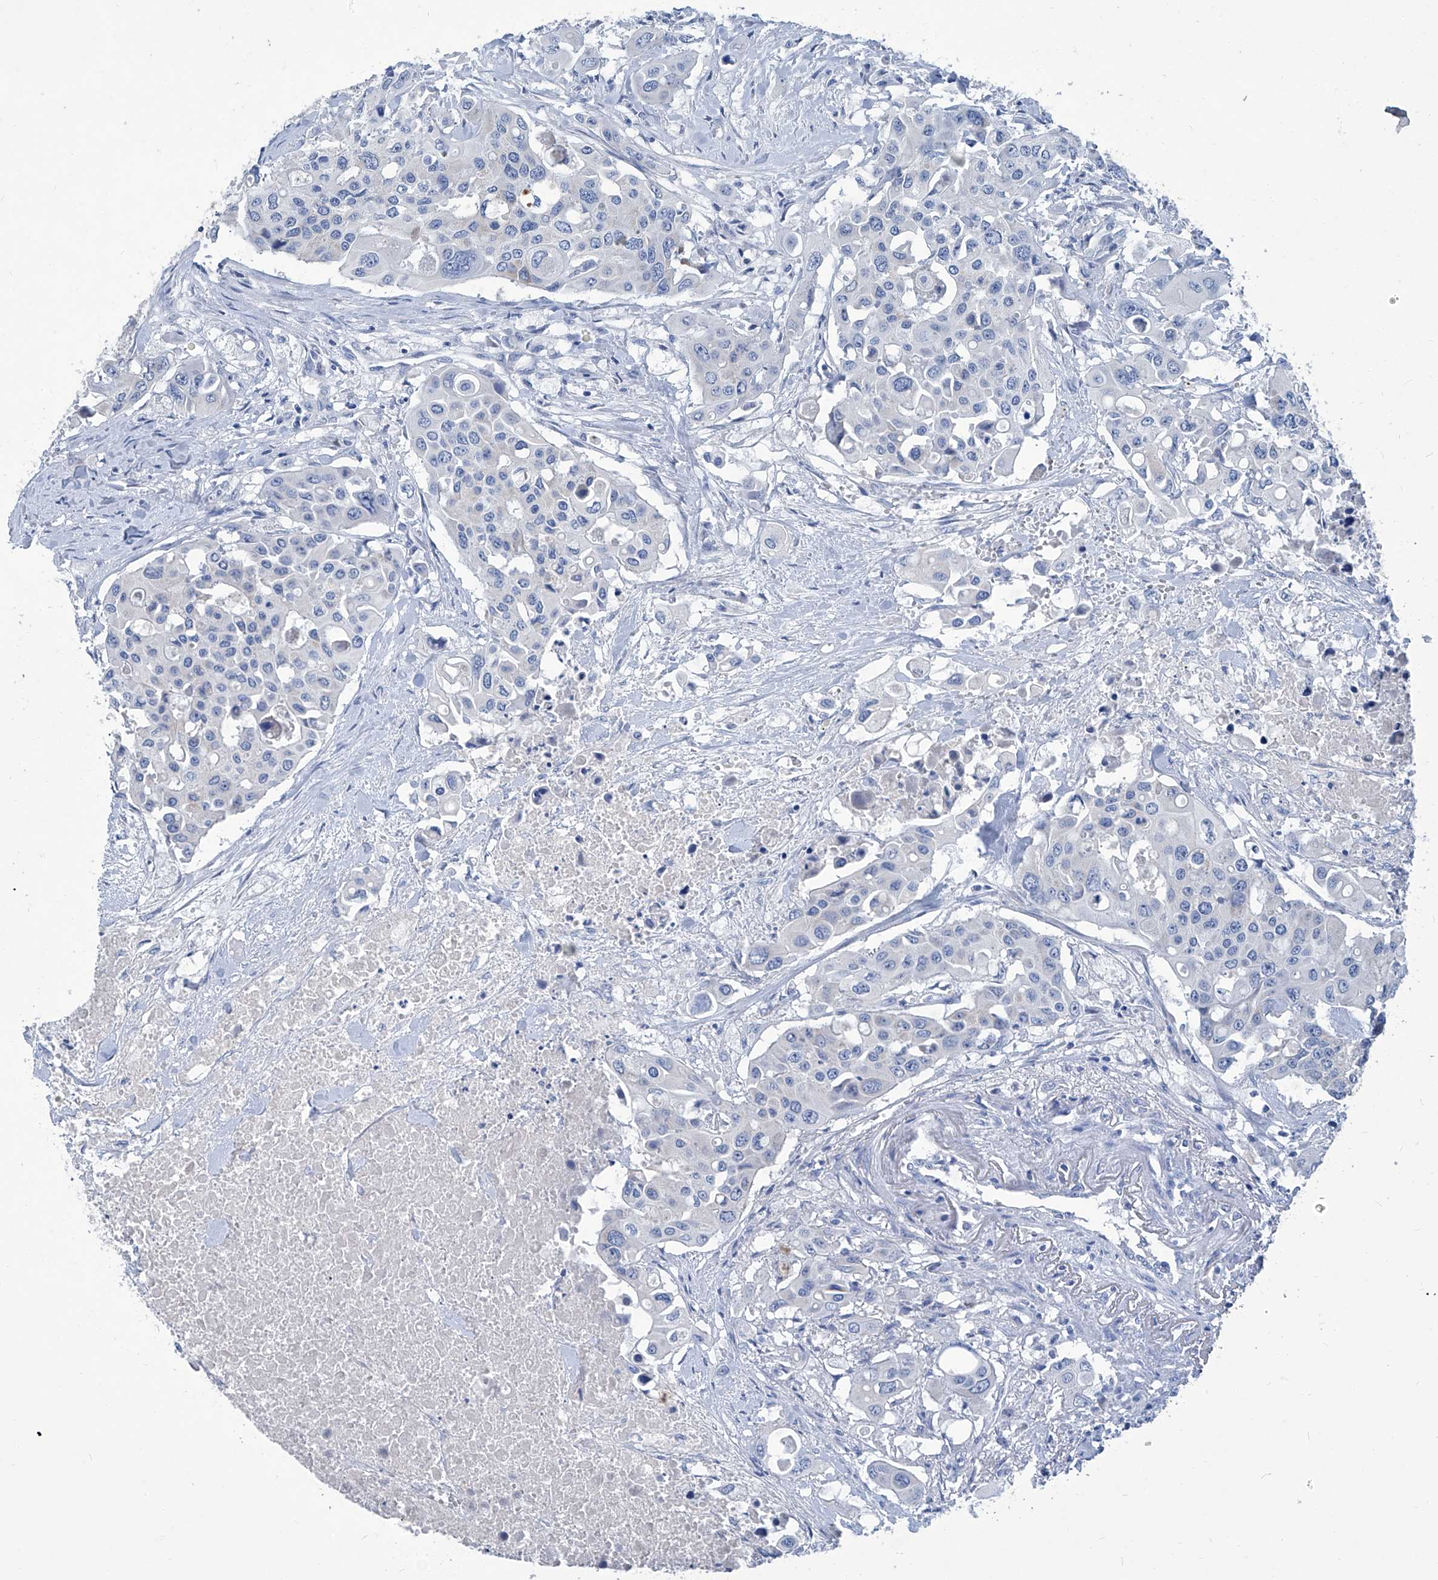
{"staining": {"intensity": "negative", "quantity": "none", "location": "none"}, "tissue": "colorectal cancer", "cell_type": "Tumor cells", "image_type": "cancer", "snomed": [{"axis": "morphology", "description": "Adenocarcinoma, NOS"}, {"axis": "topography", "description": "Colon"}], "caption": "Immunohistochemistry micrograph of neoplastic tissue: human adenocarcinoma (colorectal) stained with DAB reveals no significant protein expression in tumor cells. (DAB (3,3'-diaminobenzidine) IHC with hematoxylin counter stain).", "gene": "MTARC1", "patient": {"sex": "male", "age": 77}}